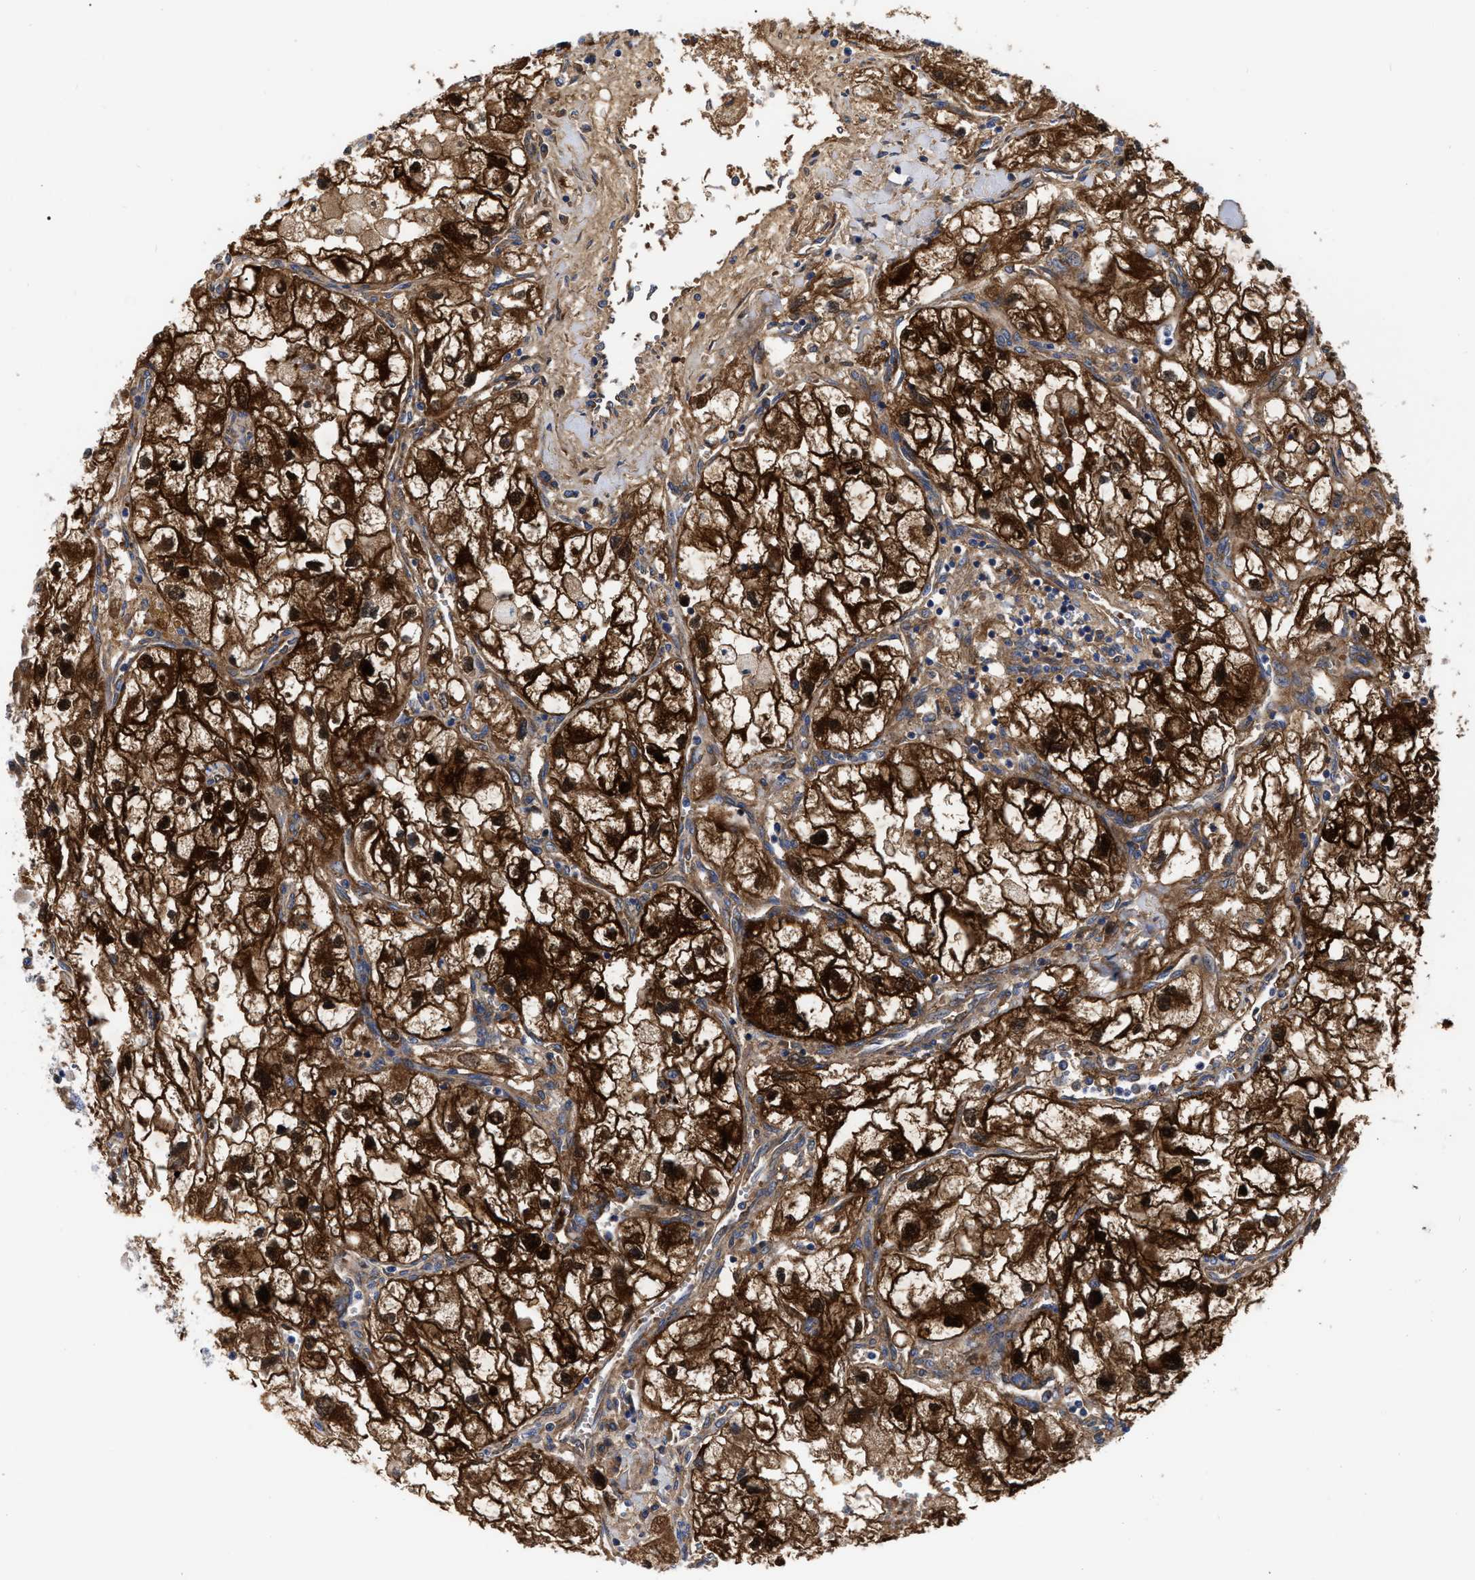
{"staining": {"intensity": "strong", "quantity": ">75%", "location": "cytoplasmic/membranous,nuclear"}, "tissue": "renal cancer", "cell_type": "Tumor cells", "image_type": "cancer", "snomed": [{"axis": "morphology", "description": "Adenocarcinoma, NOS"}, {"axis": "topography", "description": "Kidney"}], "caption": "A brown stain highlights strong cytoplasmic/membranous and nuclear positivity of a protein in renal cancer tumor cells.", "gene": "RBKS", "patient": {"sex": "female", "age": 70}}